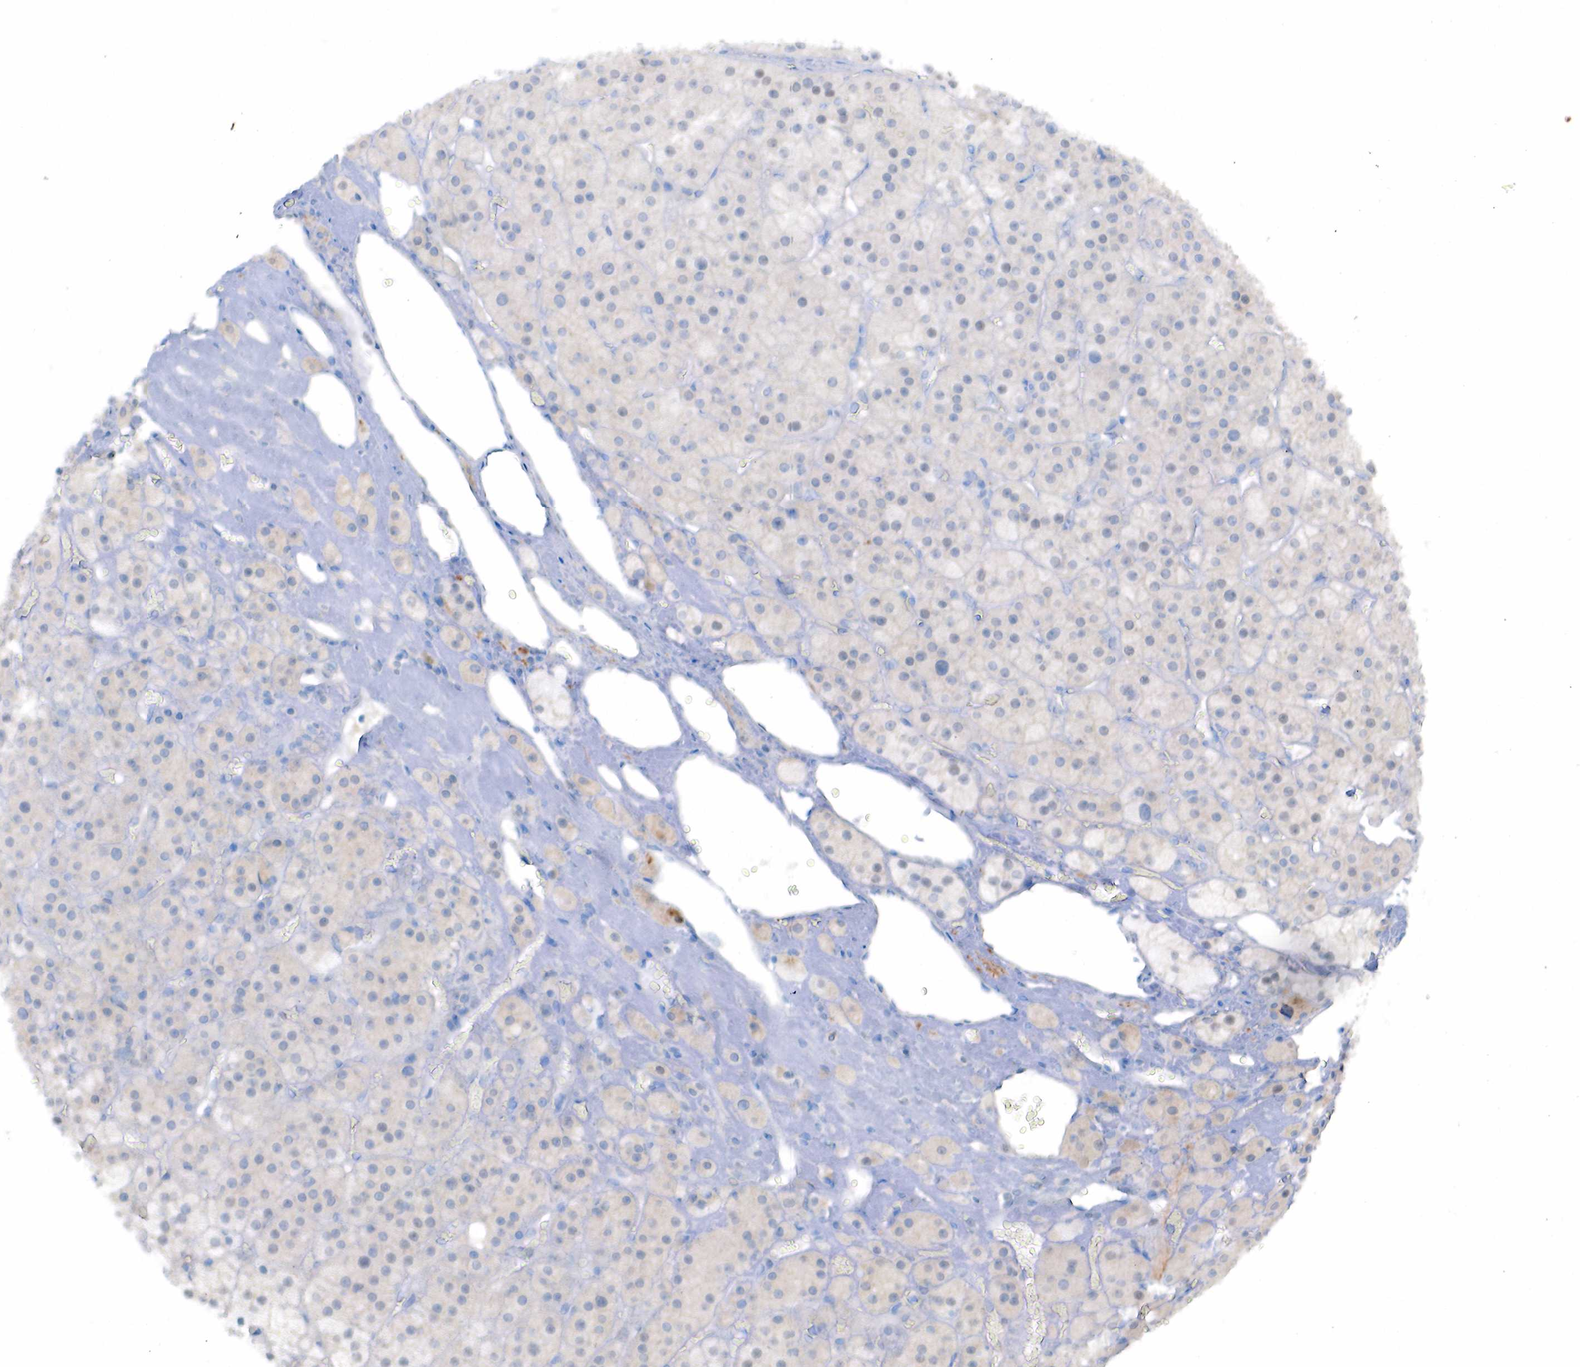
{"staining": {"intensity": "weak", "quantity": "<25%", "location": "nuclear"}, "tissue": "adrenal gland", "cell_type": "Glandular cells", "image_type": "normal", "snomed": [{"axis": "morphology", "description": "Normal tissue, NOS"}, {"axis": "topography", "description": "Adrenal gland"}], "caption": "Immunohistochemistry image of benign adrenal gland stained for a protein (brown), which exhibits no staining in glandular cells. The staining is performed using DAB brown chromogen with nuclei counter-stained in using hematoxylin.", "gene": "PGR", "patient": {"sex": "male", "age": 57}}